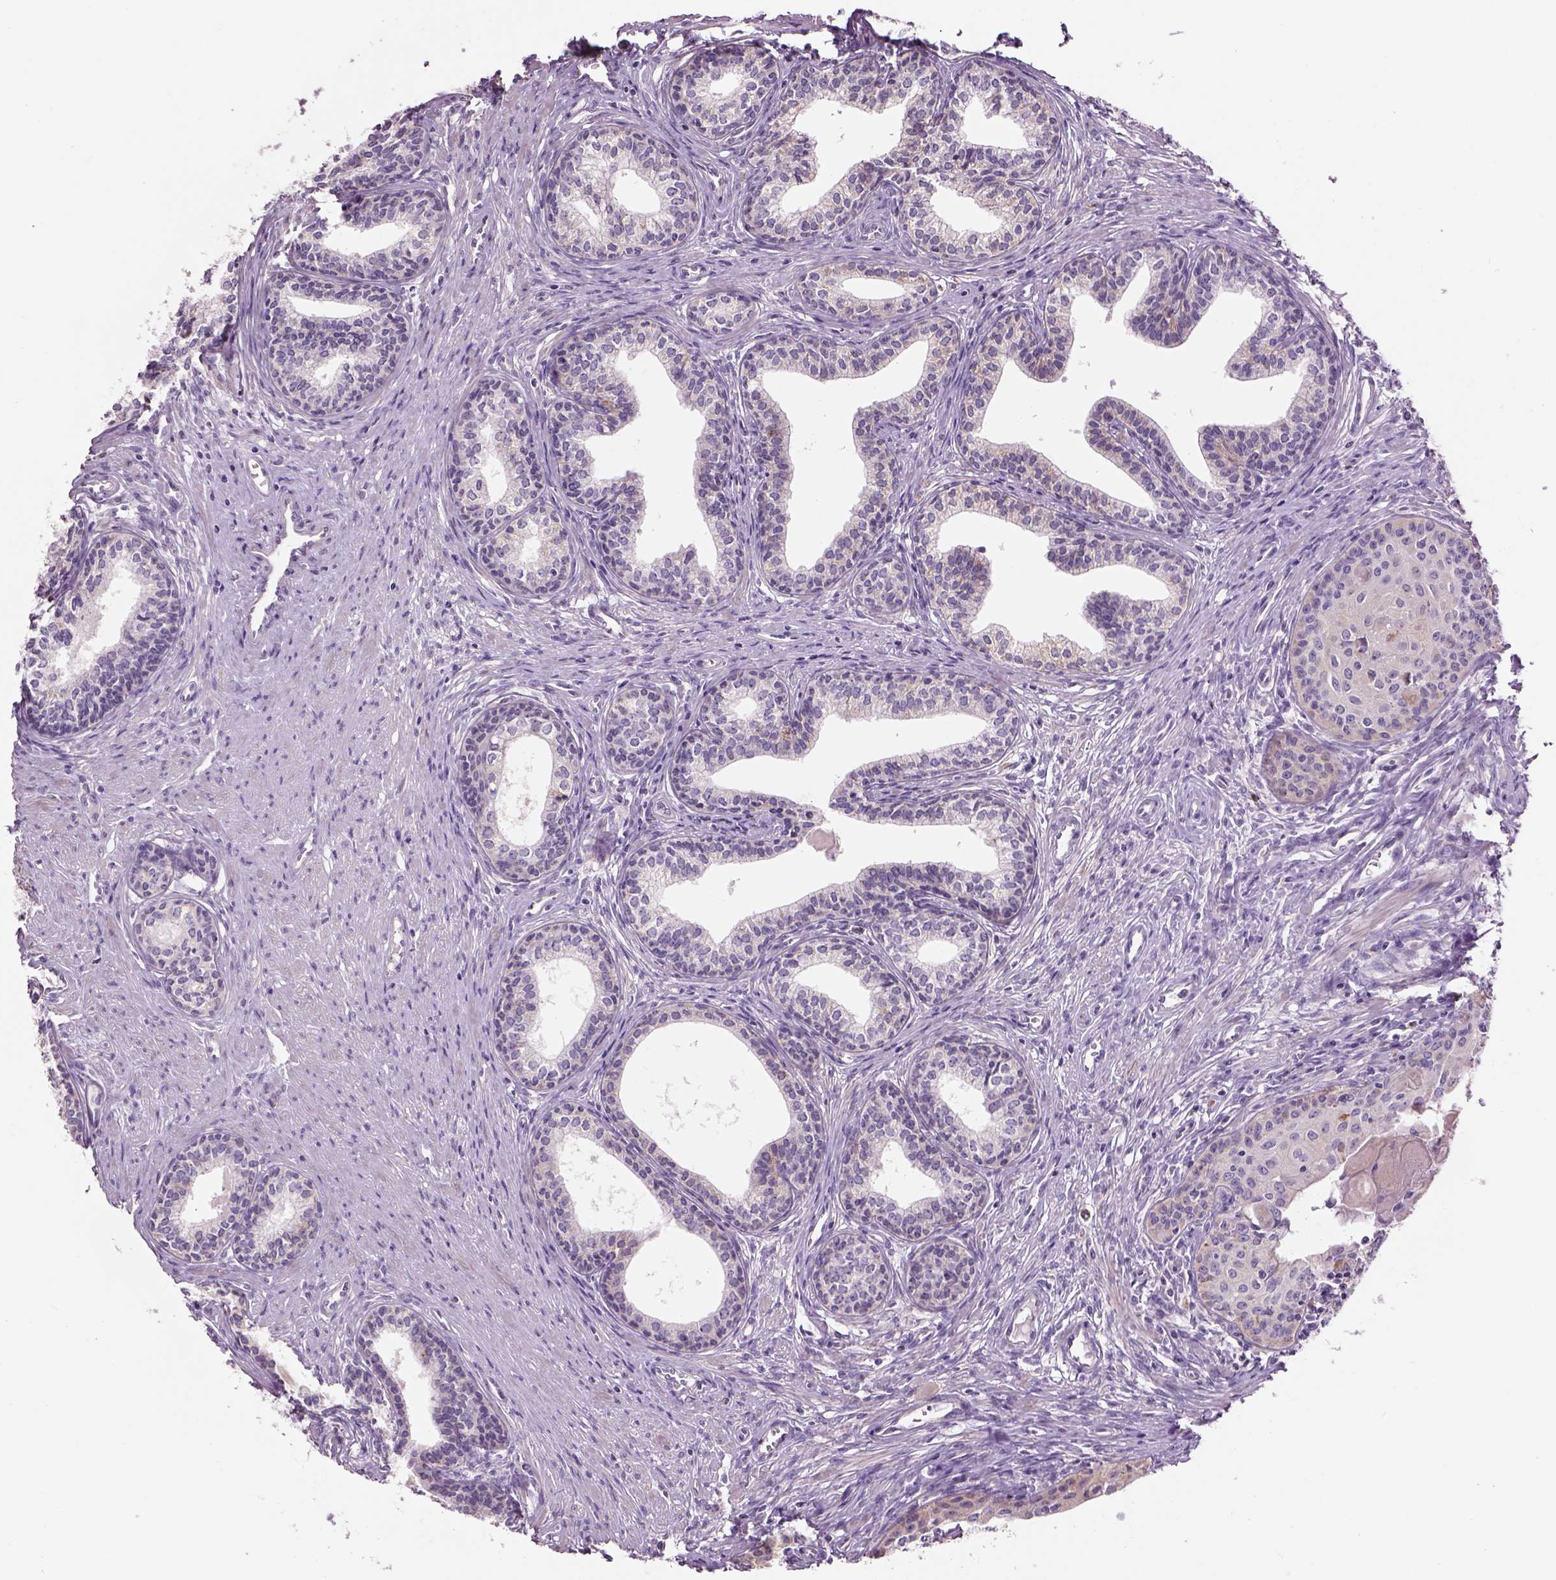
{"staining": {"intensity": "weak", "quantity": "<25%", "location": "cytoplasmic/membranous"}, "tissue": "prostate", "cell_type": "Glandular cells", "image_type": "normal", "snomed": [{"axis": "morphology", "description": "Normal tissue, NOS"}, {"axis": "topography", "description": "Prostate"}], "caption": "Protein analysis of normal prostate shows no significant staining in glandular cells. The staining is performed using DAB (3,3'-diaminobenzidine) brown chromogen with nuclei counter-stained in using hematoxylin.", "gene": "IFT52", "patient": {"sex": "male", "age": 60}}